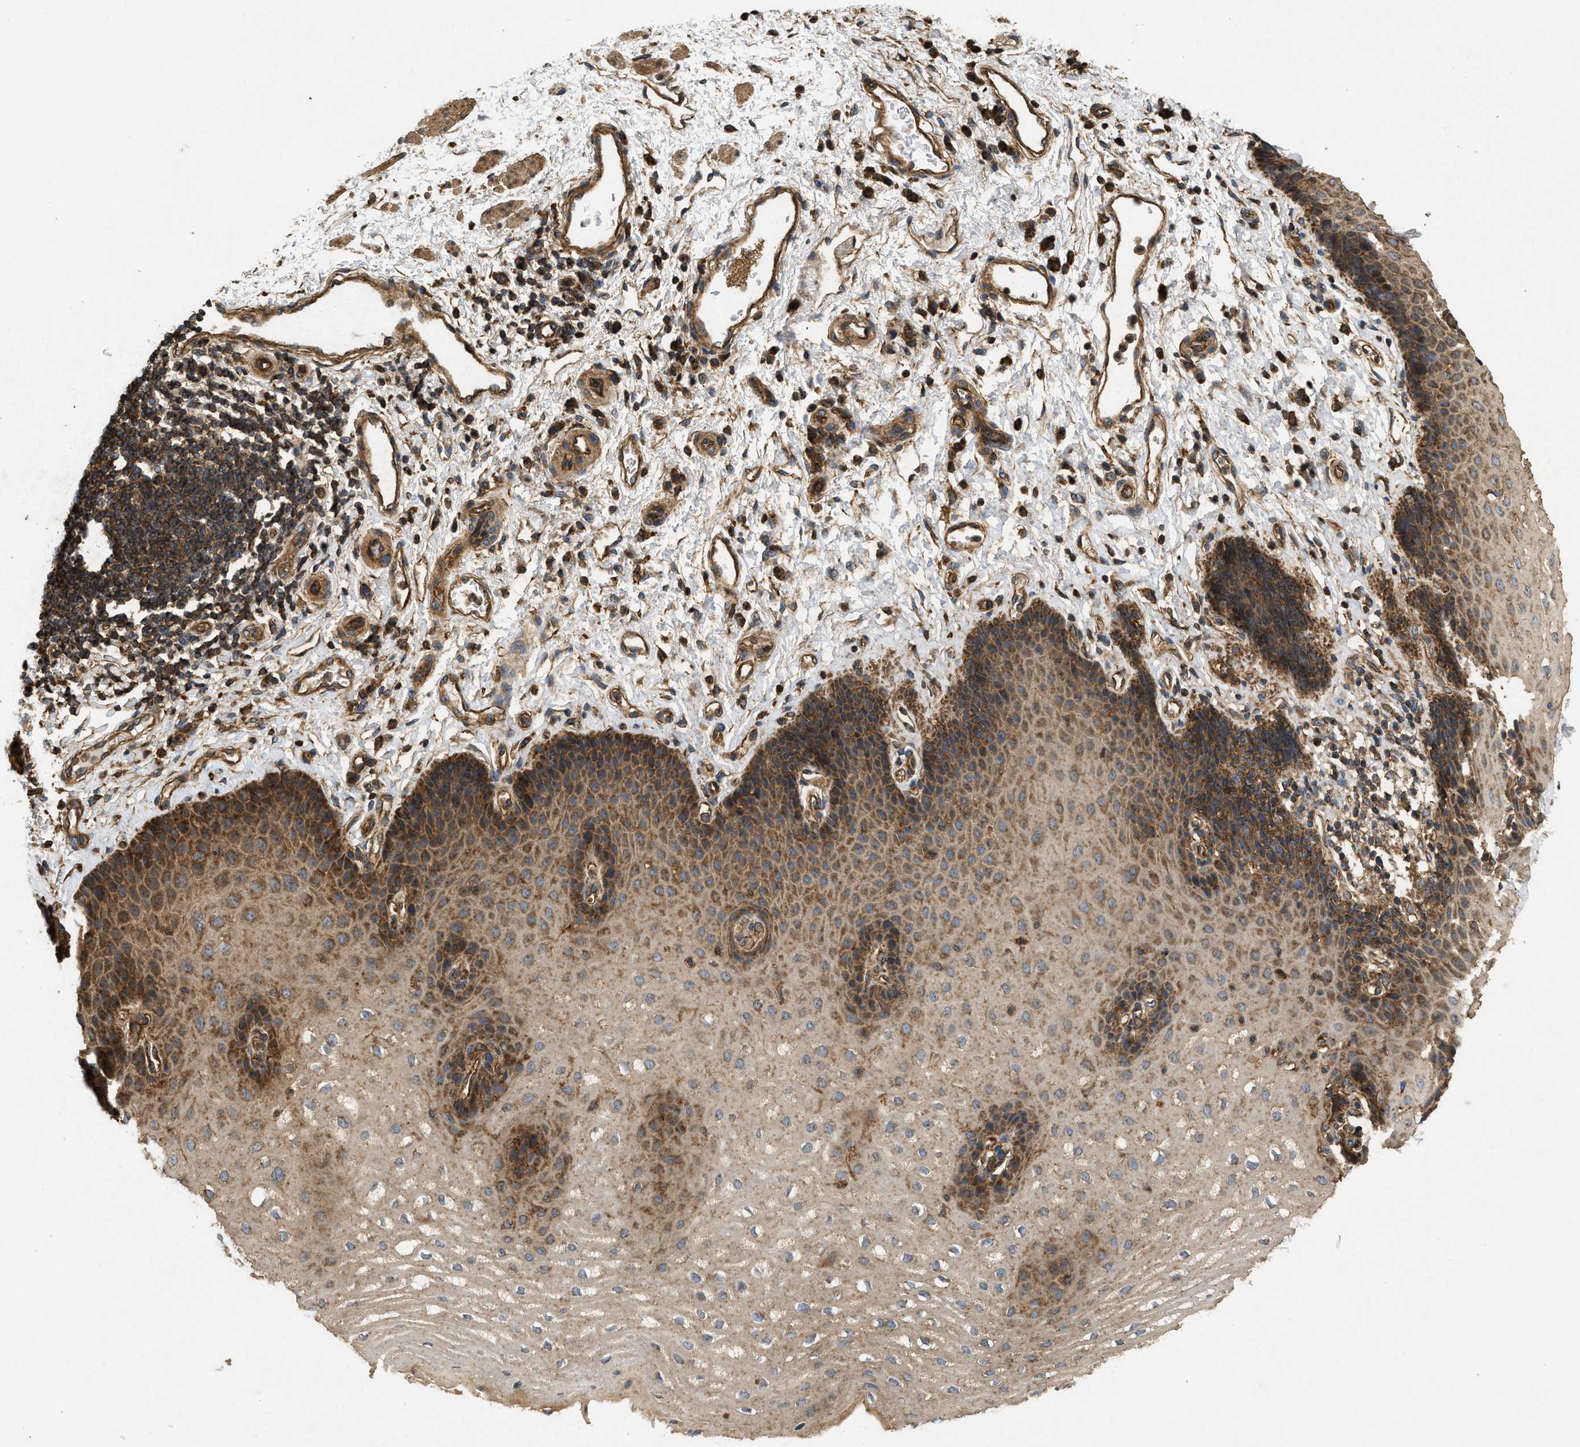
{"staining": {"intensity": "strong", "quantity": "25%-75%", "location": "cytoplasmic/membranous"}, "tissue": "esophagus", "cell_type": "Squamous epithelial cells", "image_type": "normal", "snomed": [{"axis": "morphology", "description": "Normal tissue, NOS"}, {"axis": "topography", "description": "Esophagus"}], "caption": "A brown stain labels strong cytoplasmic/membranous staining of a protein in squamous epithelial cells of benign esophagus.", "gene": "GNB4", "patient": {"sex": "male", "age": 54}}